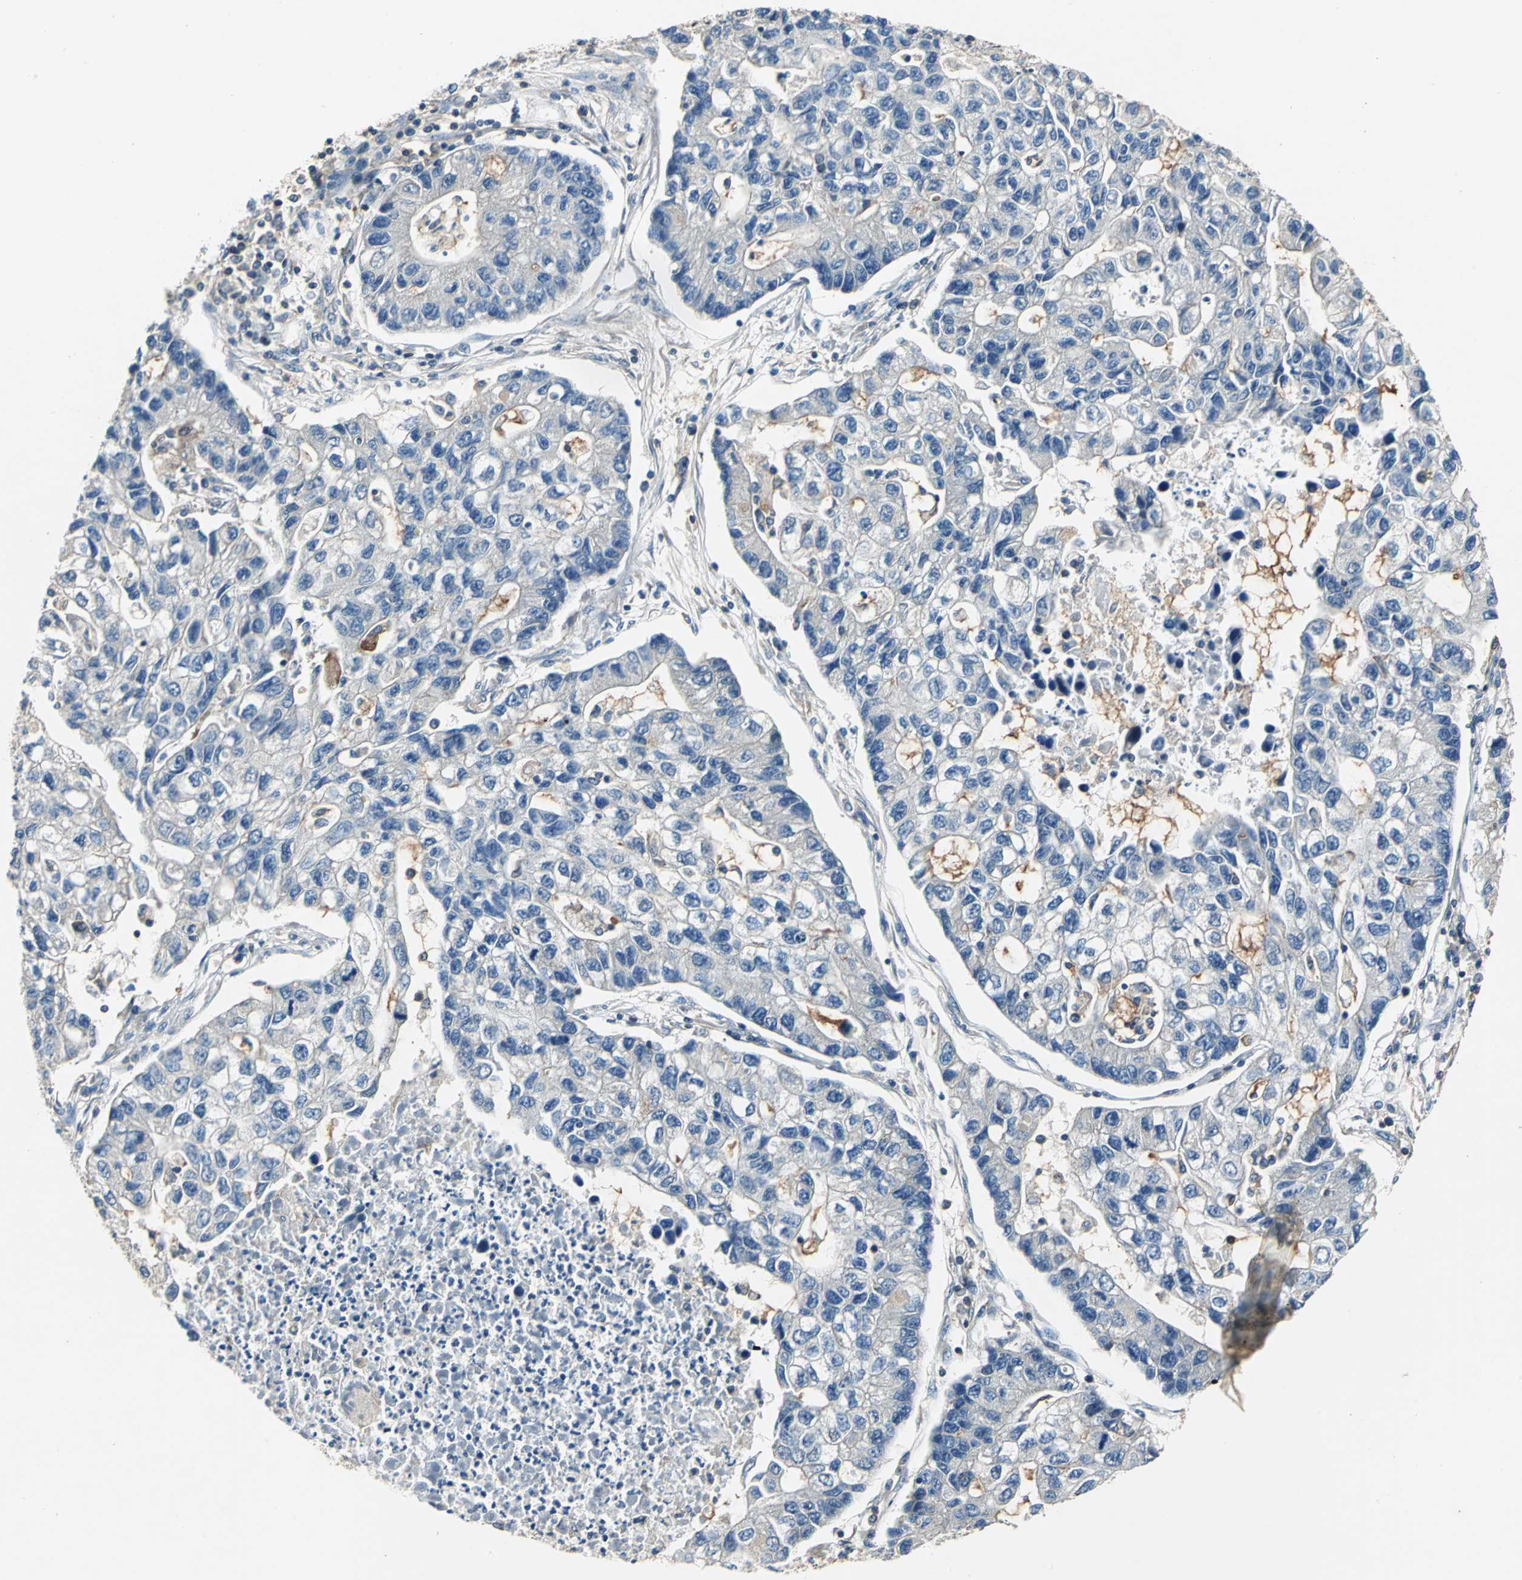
{"staining": {"intensity": "negative", "quantity": "none", "location": "none"}, "tissue": "lung cancer", "cell_type": "Tumor cells", "image_type": "cancer", "snomed": [{"axis": "morphology", "description": "Adenocarcinoma, NOS"}, {"axis": "topography", "description": "Lung"}], "caption": "A high-resolution image shows immunohistochemistry staining of lung cancer, which shows no significant expression in tumor cells. (DAB (3,3'-diaminobenzidine) immunohistochemistry (IHC) with hematoxylin counter stain).", "gene": "DDX3Y", "patient": {"sex": "female", "age": 51}}